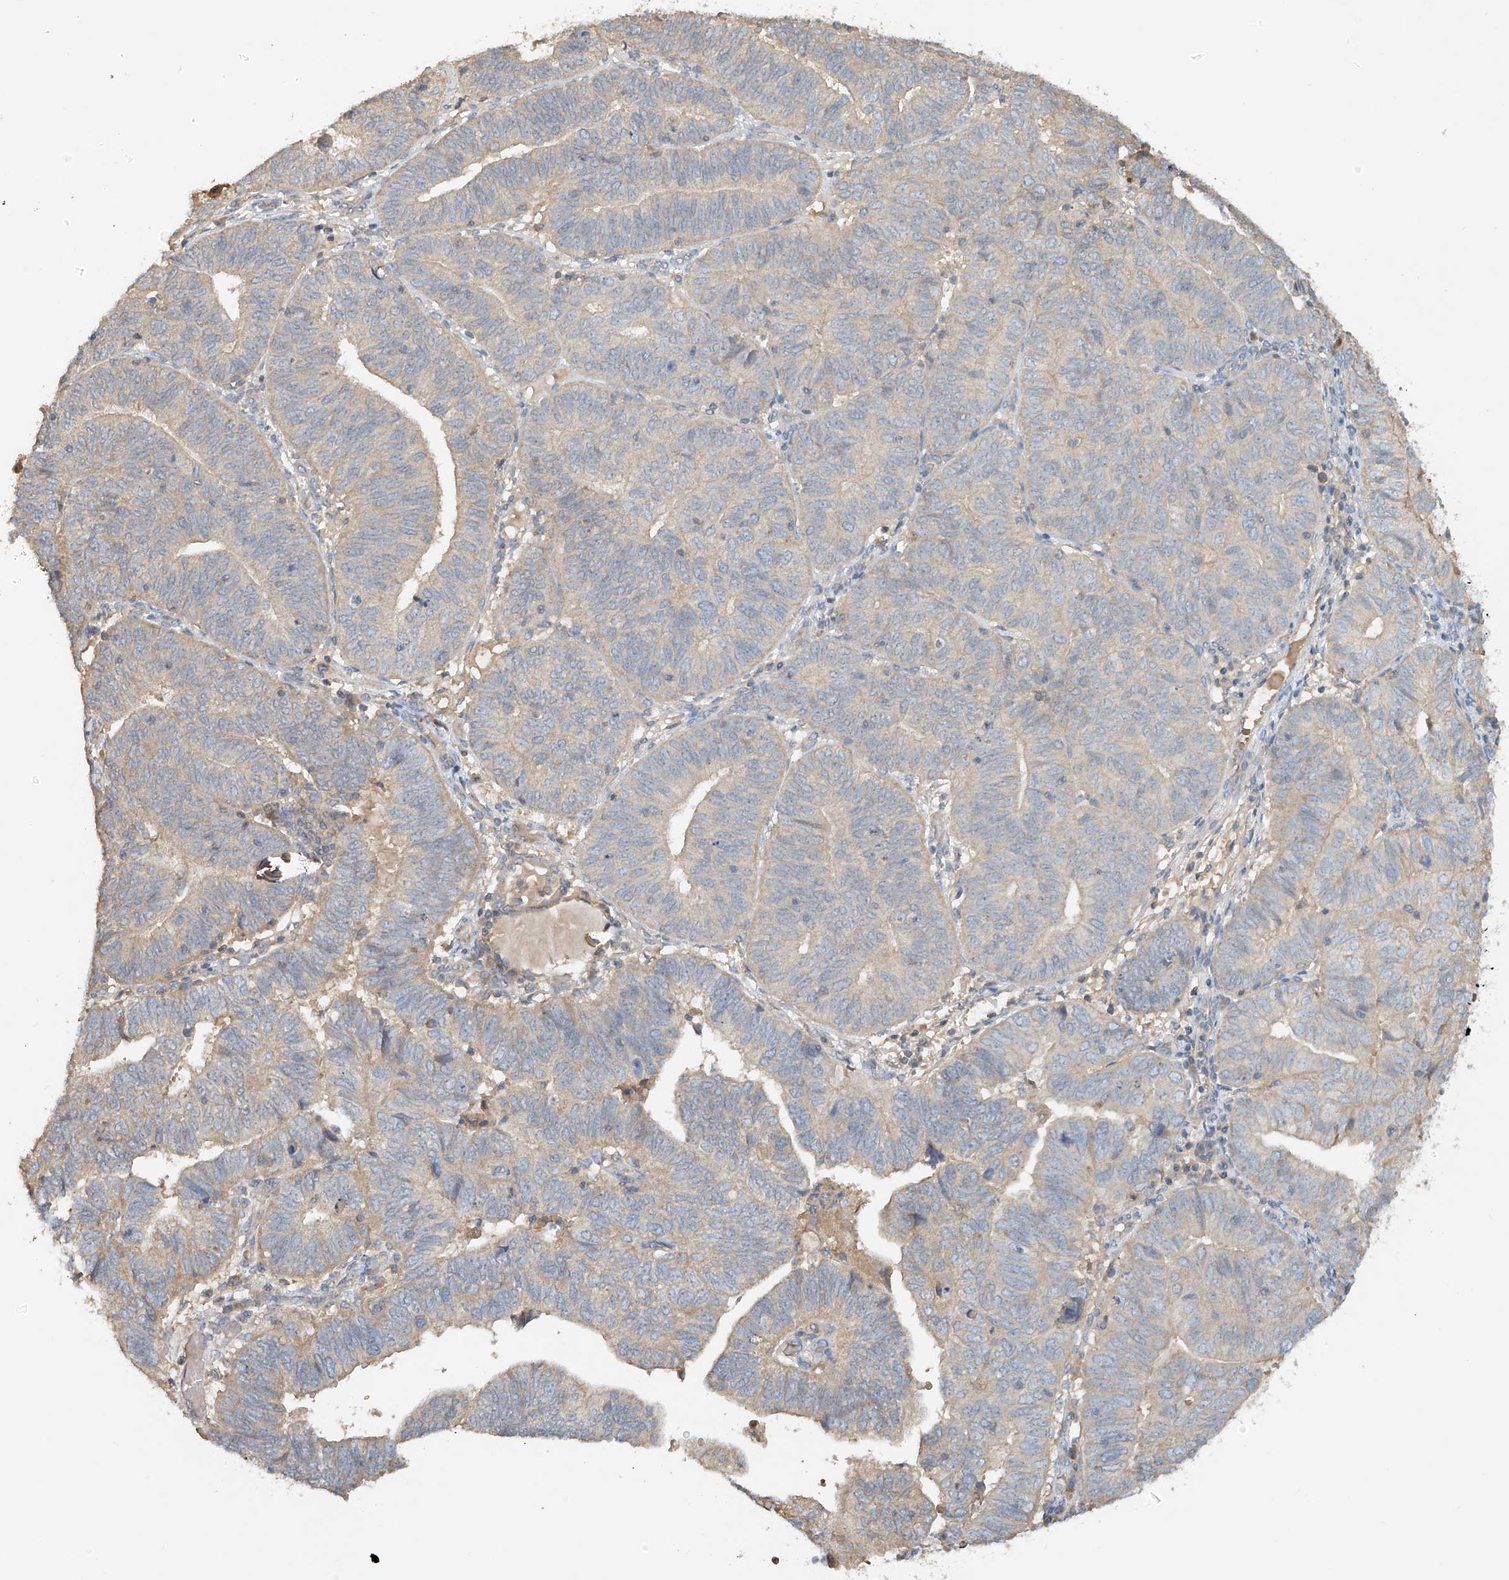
{"staining": {"intensity": "weak", "quantity": "<25%", "location": "cytoplasmic/membranous"}, "tissue": "endometrial cancer", "cell_type": "Tumor cells", "image_type": "cancer", "snomed": [{"axis": "morphology", "description": "Adenocarcinoma, NOS"}, {"axis": "topography", "description": "Uterus"}], "caption": "Tumor cells show no significant protein positivity in adenocarcinoma (endometrial).", "gene": "GNB1L", "patient": {"sex": "female", "age": 77}}